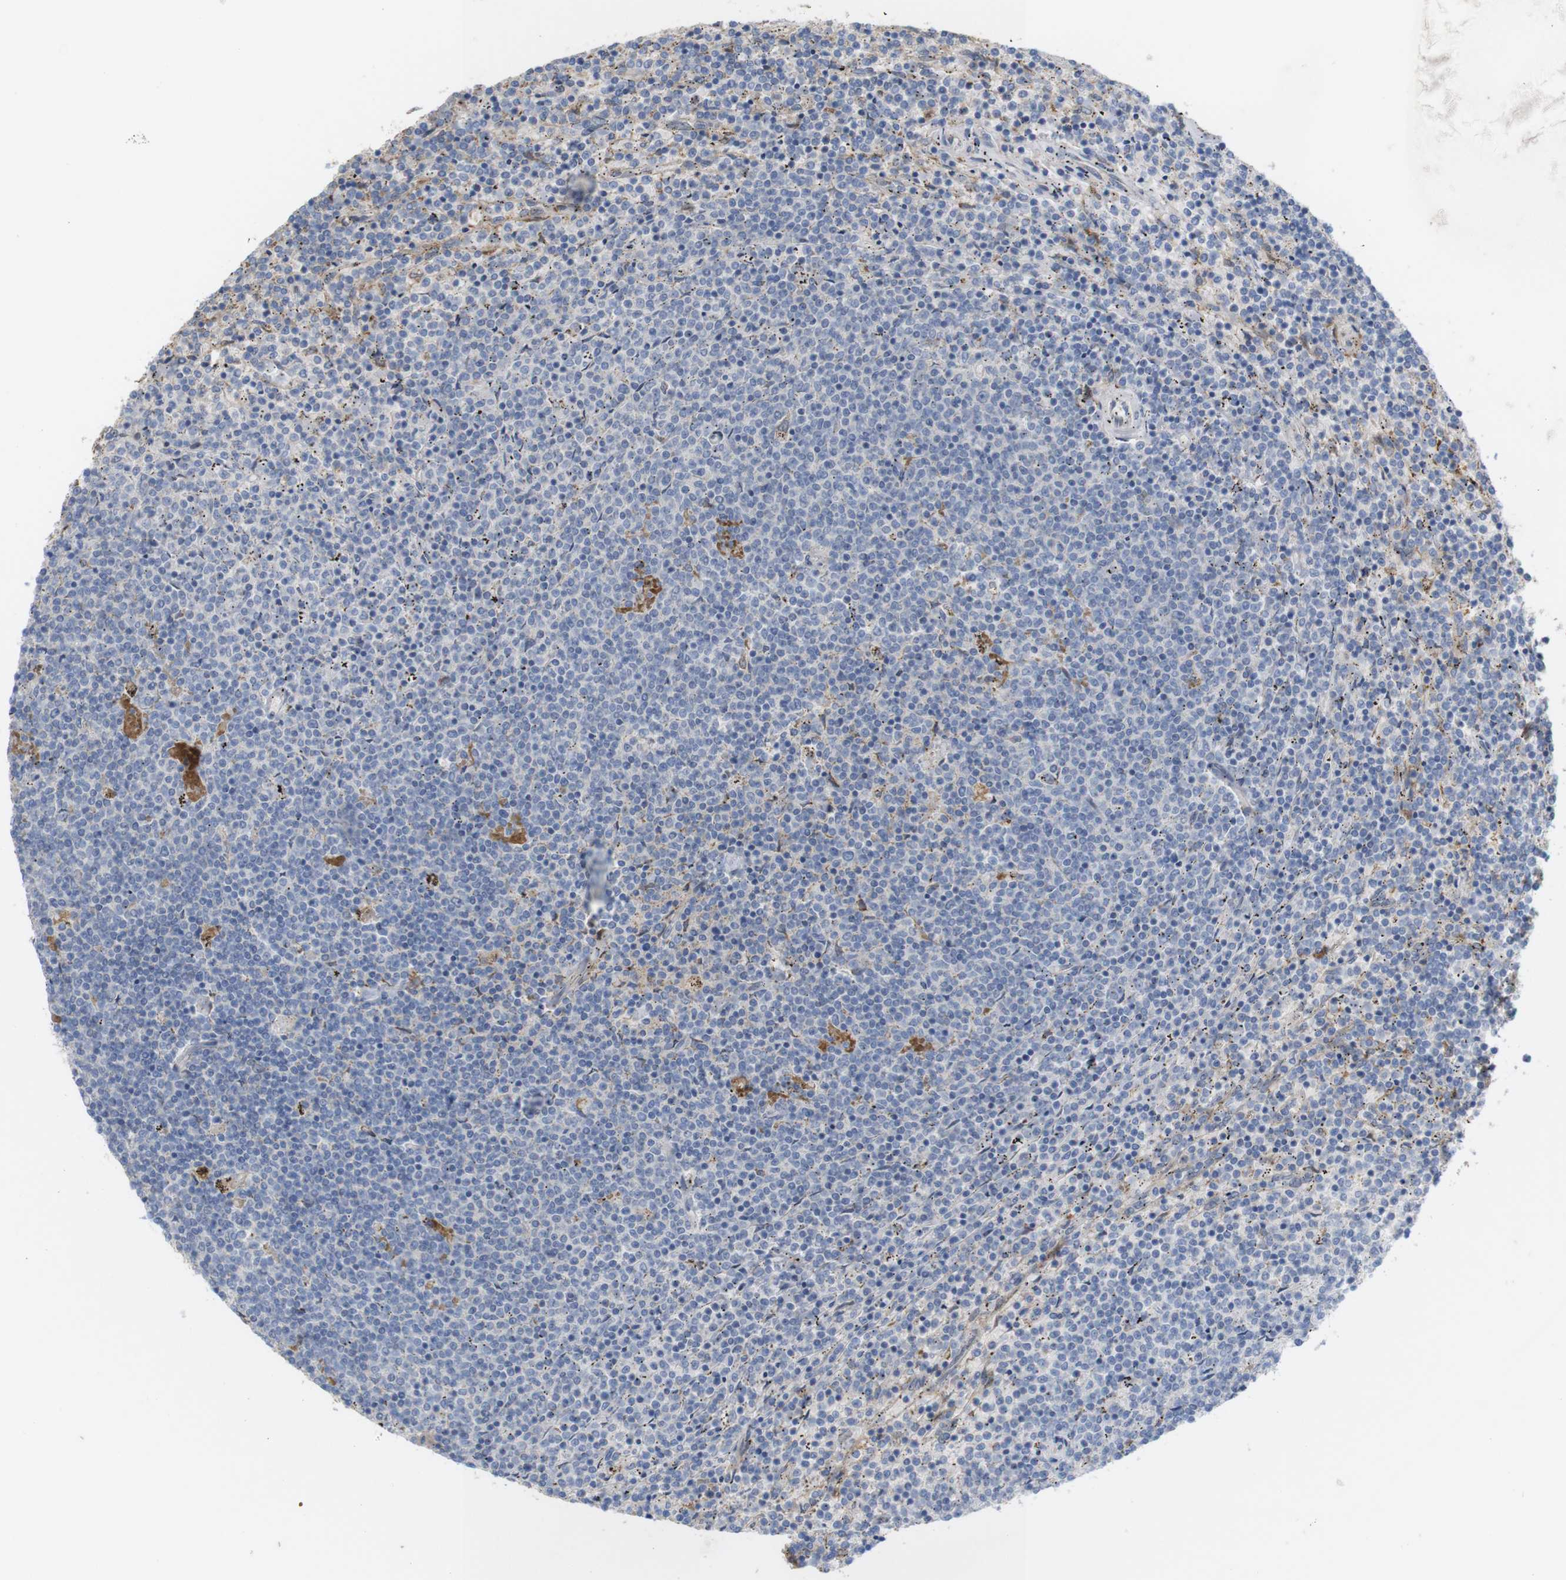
{"staining": {"intensity": "negative", "quantity": "none", "location": "none"}, "tissue": "lymphoma", "cell_type": "Tumor cells", "image_type": "cancer", "snomed": [{"axis": "morphology", "description": "Malignant lymphoma, non-Hodgkin's type, Low grade"}, {"axis": "topography", "description": "Spleen"}], "caption": "The image displays no significant positivity in tumor cells of low-grade malignant lymphoma, non-Hodgkin's type.", "gene": "PTPRR", "patient": {"sex": "female", "age": 50}}